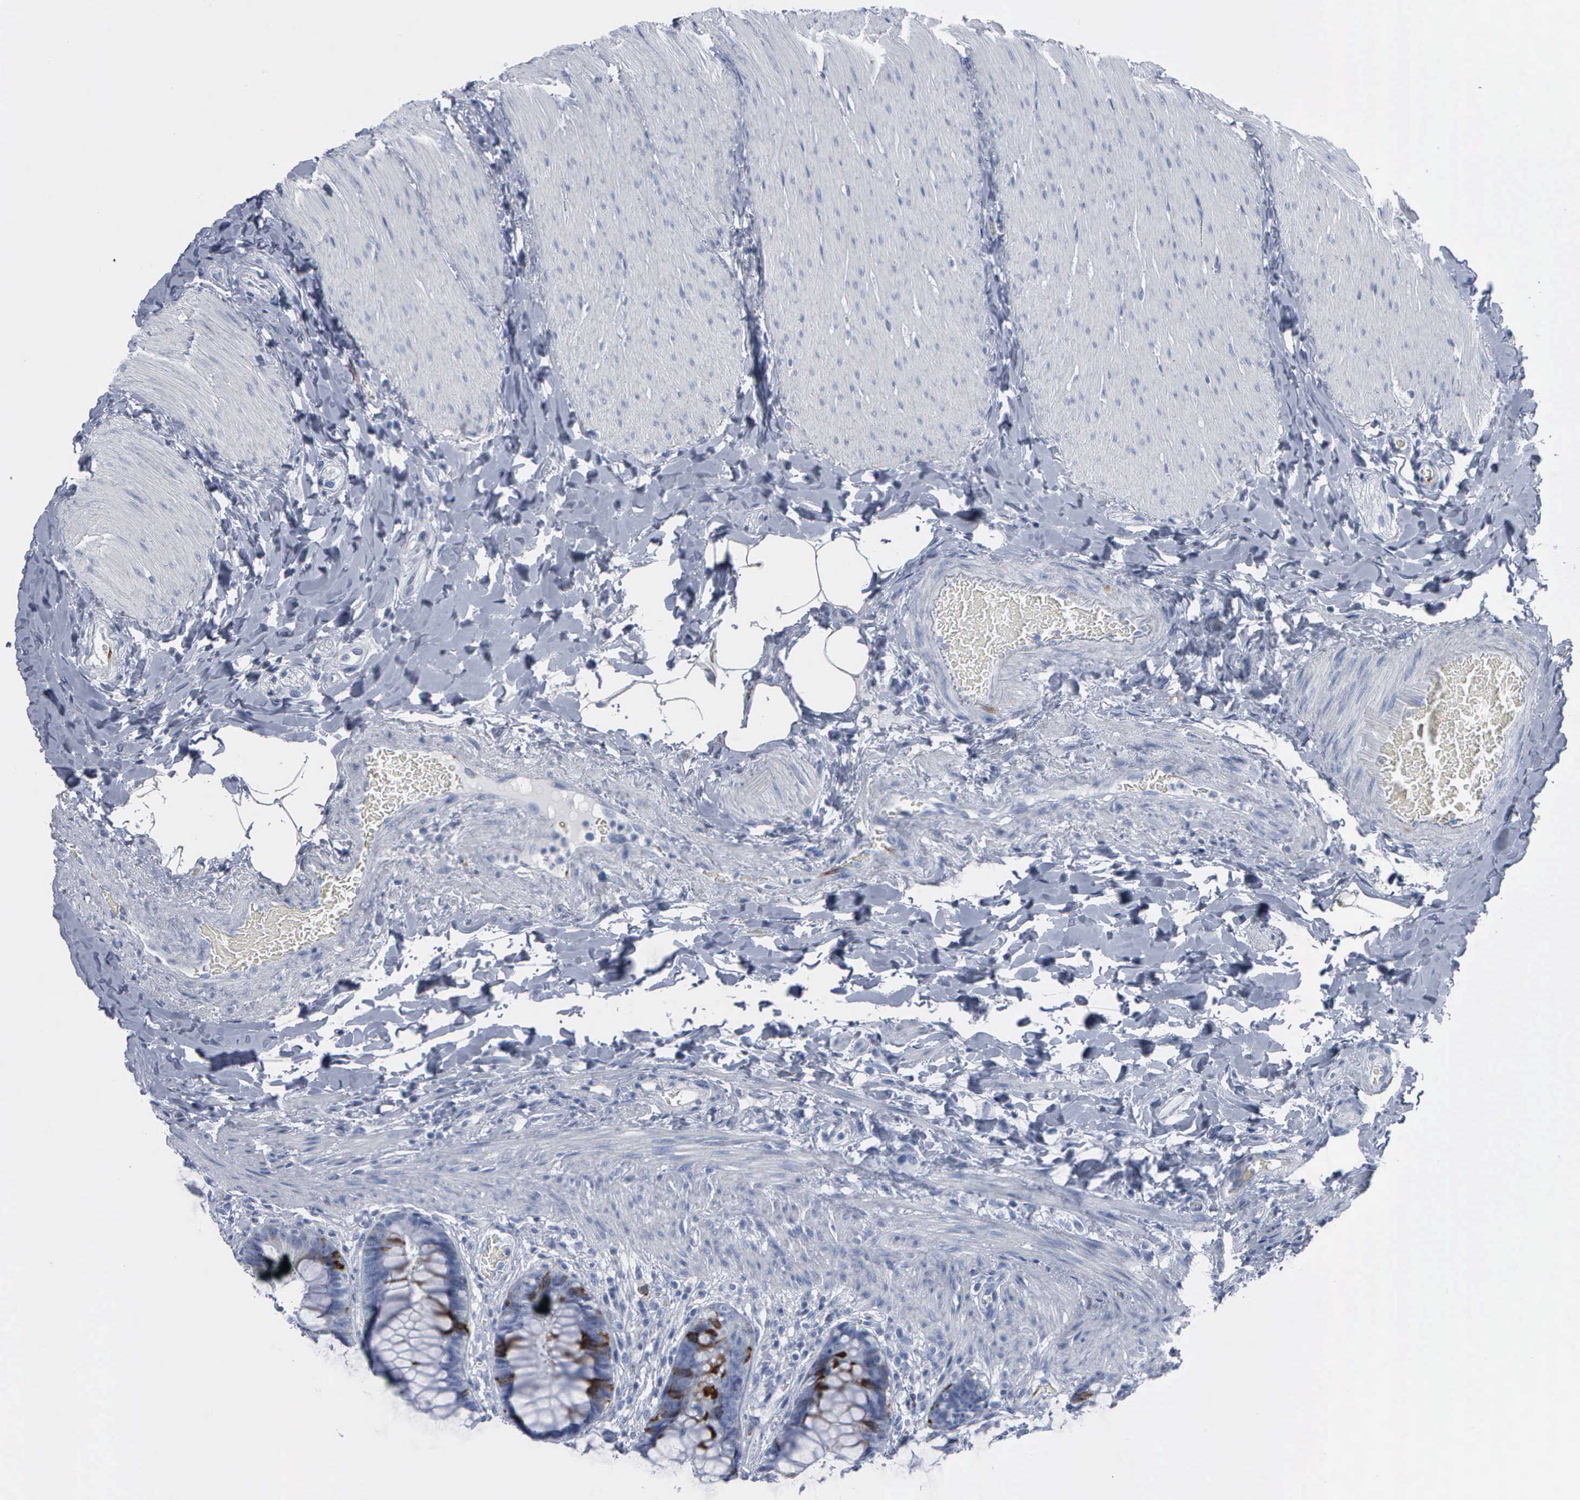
{"staining": {"intensity": "moderate", "quantity": "<25%", "location": "cytoplasmic/membranous,nuclear"}, "tissue": "rectum", "cell_type": "Glandular cells", "image_type": "normal", "snomed": [{"axis": "morphology", "description": "Normal tissue, NOS"}, {"axis": "topography", "description": "Rectum"}], "caption": "The histopathology image displays a brown stain indicating the presence of a protein in the cytoplasmic/membranous,nuclear of glandular cells in rectum. The staining is performed using DAB (3,3'-diaminobenzidine) brown chromogen to label protein expression. The nuclei are counter-stained blue using hematoxylin.", "gene": "CCNB1", "patient": {"sex": "female", "age": 46}}